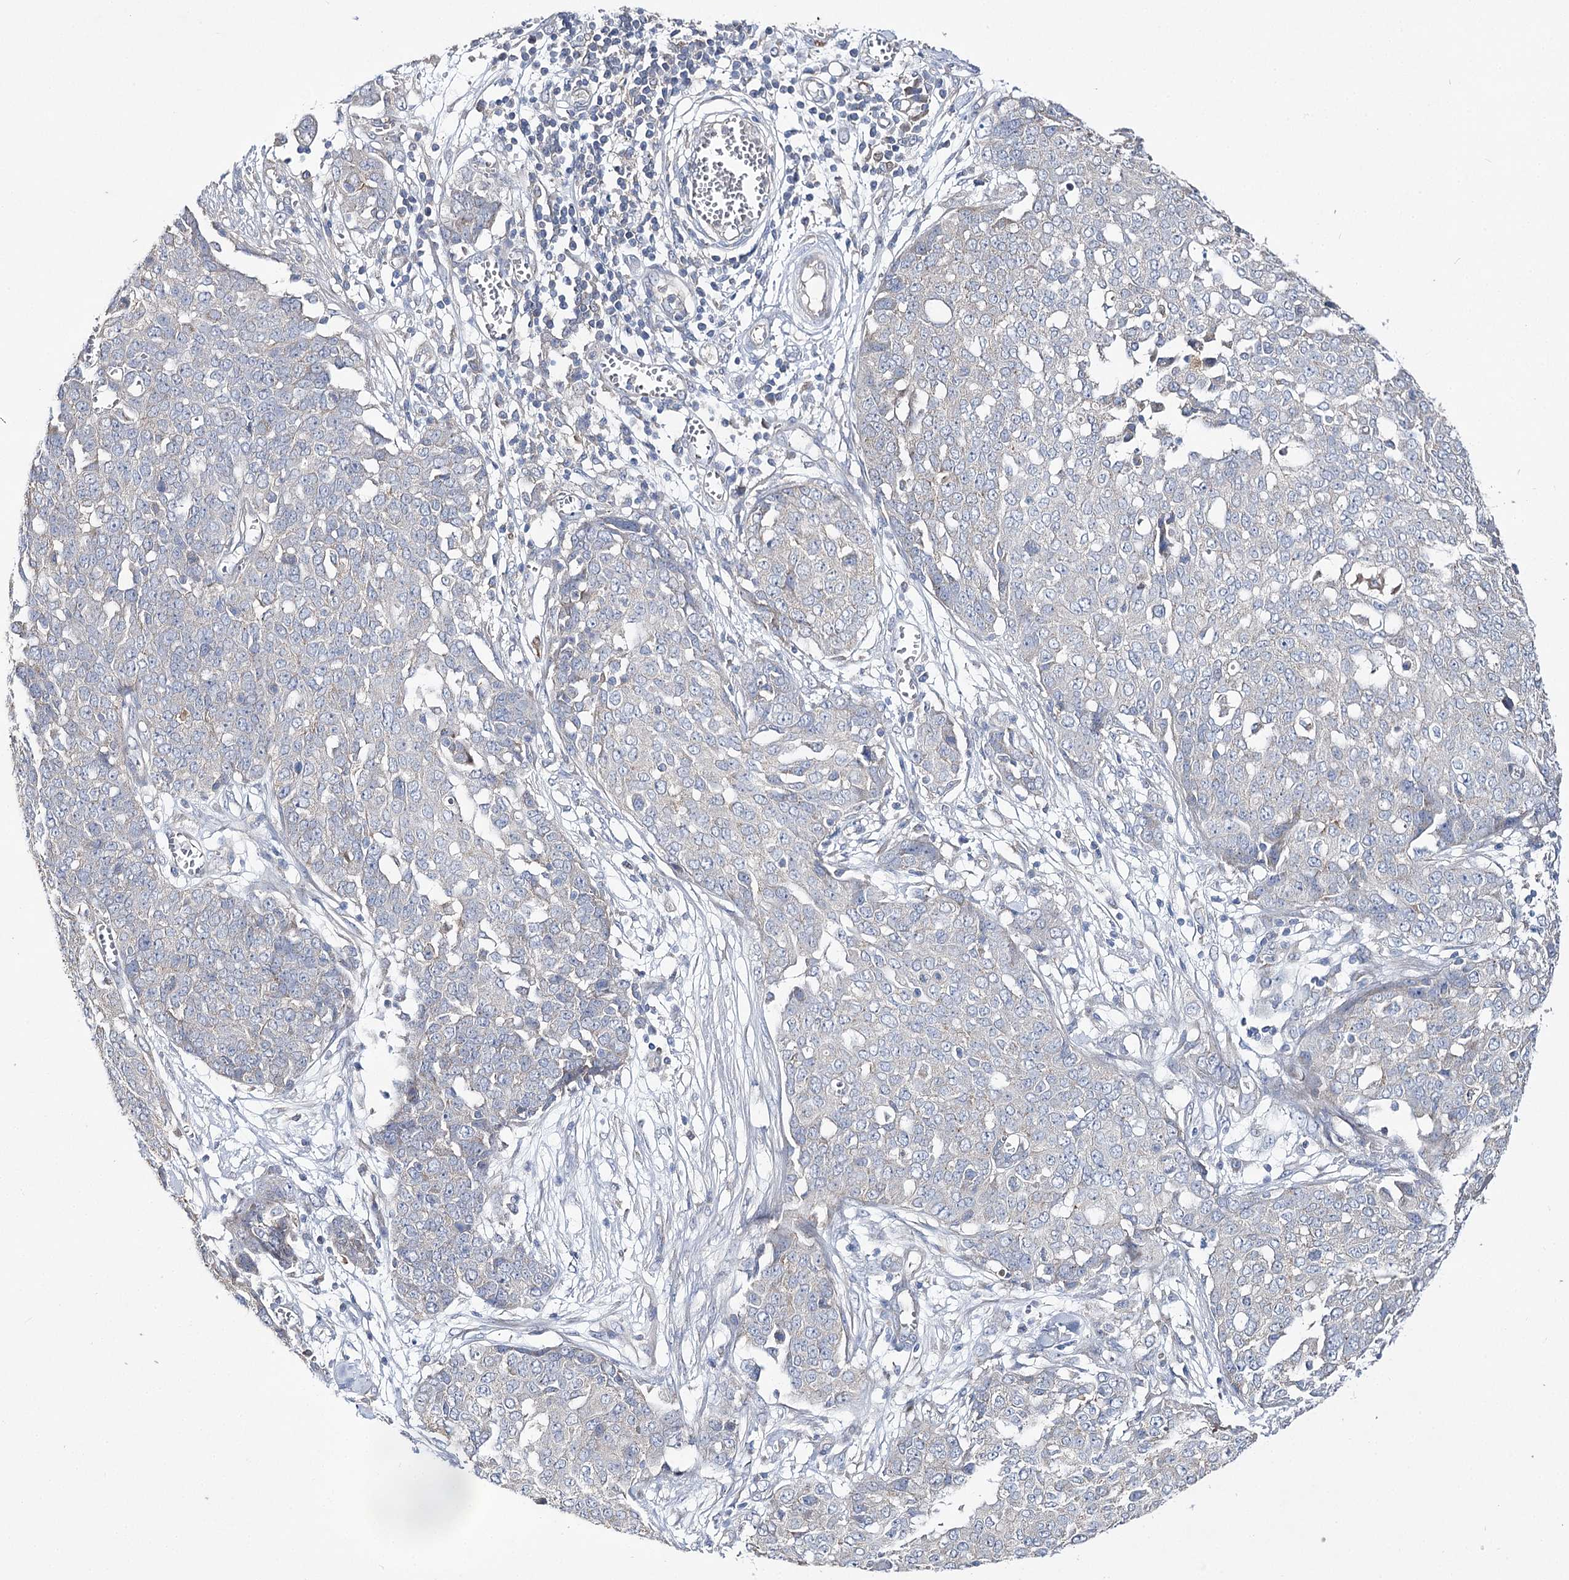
{"staining": {"intensity": "negative", "quantity": "none", "location": "none"}, "tissue": "ovarian cancer", "cell_type": "Tumor cells", "image_type": "cancer", "snomed": [{"axis": "morphology", "description": "Cystadenocarcinoma, serous, NOS"}, {"axis": "topography", "description": "Soft tissue"}, {"axis": "topography", "description": "Ovary"}], "caption": "Immunohistochemistry (IHC) image of neoplastic tissue: serous cystadenocarcinoma (ovarian) stained with DAB (3,3'-diaminobenzidine) displays no significant protein expression in tumor cells.", "gene": "AURKC", "patient": {"sex": "female", "age": 57}}